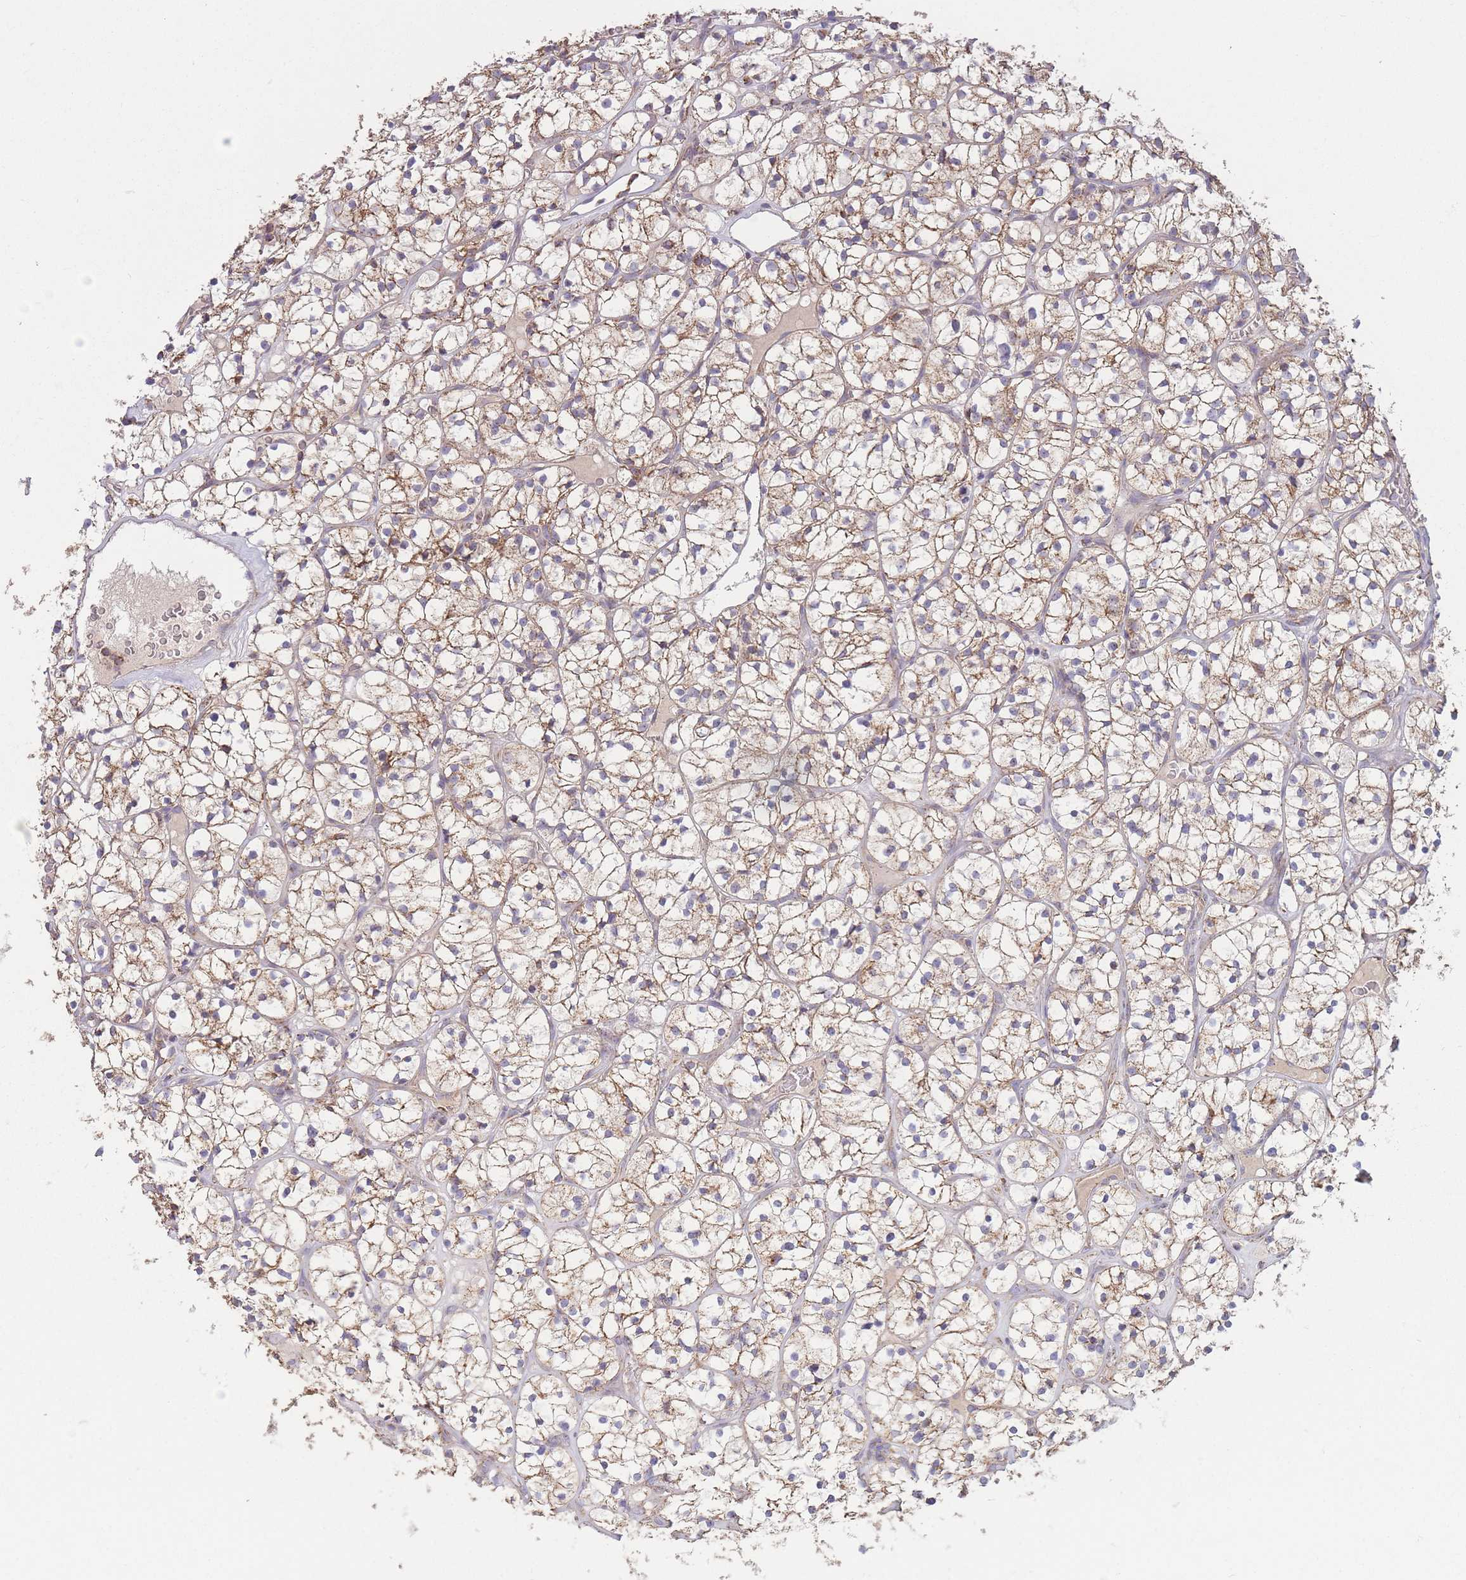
{"staining": {"intensity": "moderate", "quantity": ">75%", "location": "cytoplasmic/membranous"}, "tissue": "renal cancer", "cell_type": "Tumor cells", "image_type": "cancer", "snomed": [{"axis": "morphology", "description": "Adenocarcinoma, NOS"}, {"axis": "topography", "description": "Kidney"}], "caption": "Immunohistochemistry image of human renal adenocarcinoma stained for a protein (brown), which demonstrates medium levels of moderate cytoplasmic/membranous expression in about >75% of tumor cells.", "gene": "KIF16B", "patient": {"sex": "female", "age": 64}}